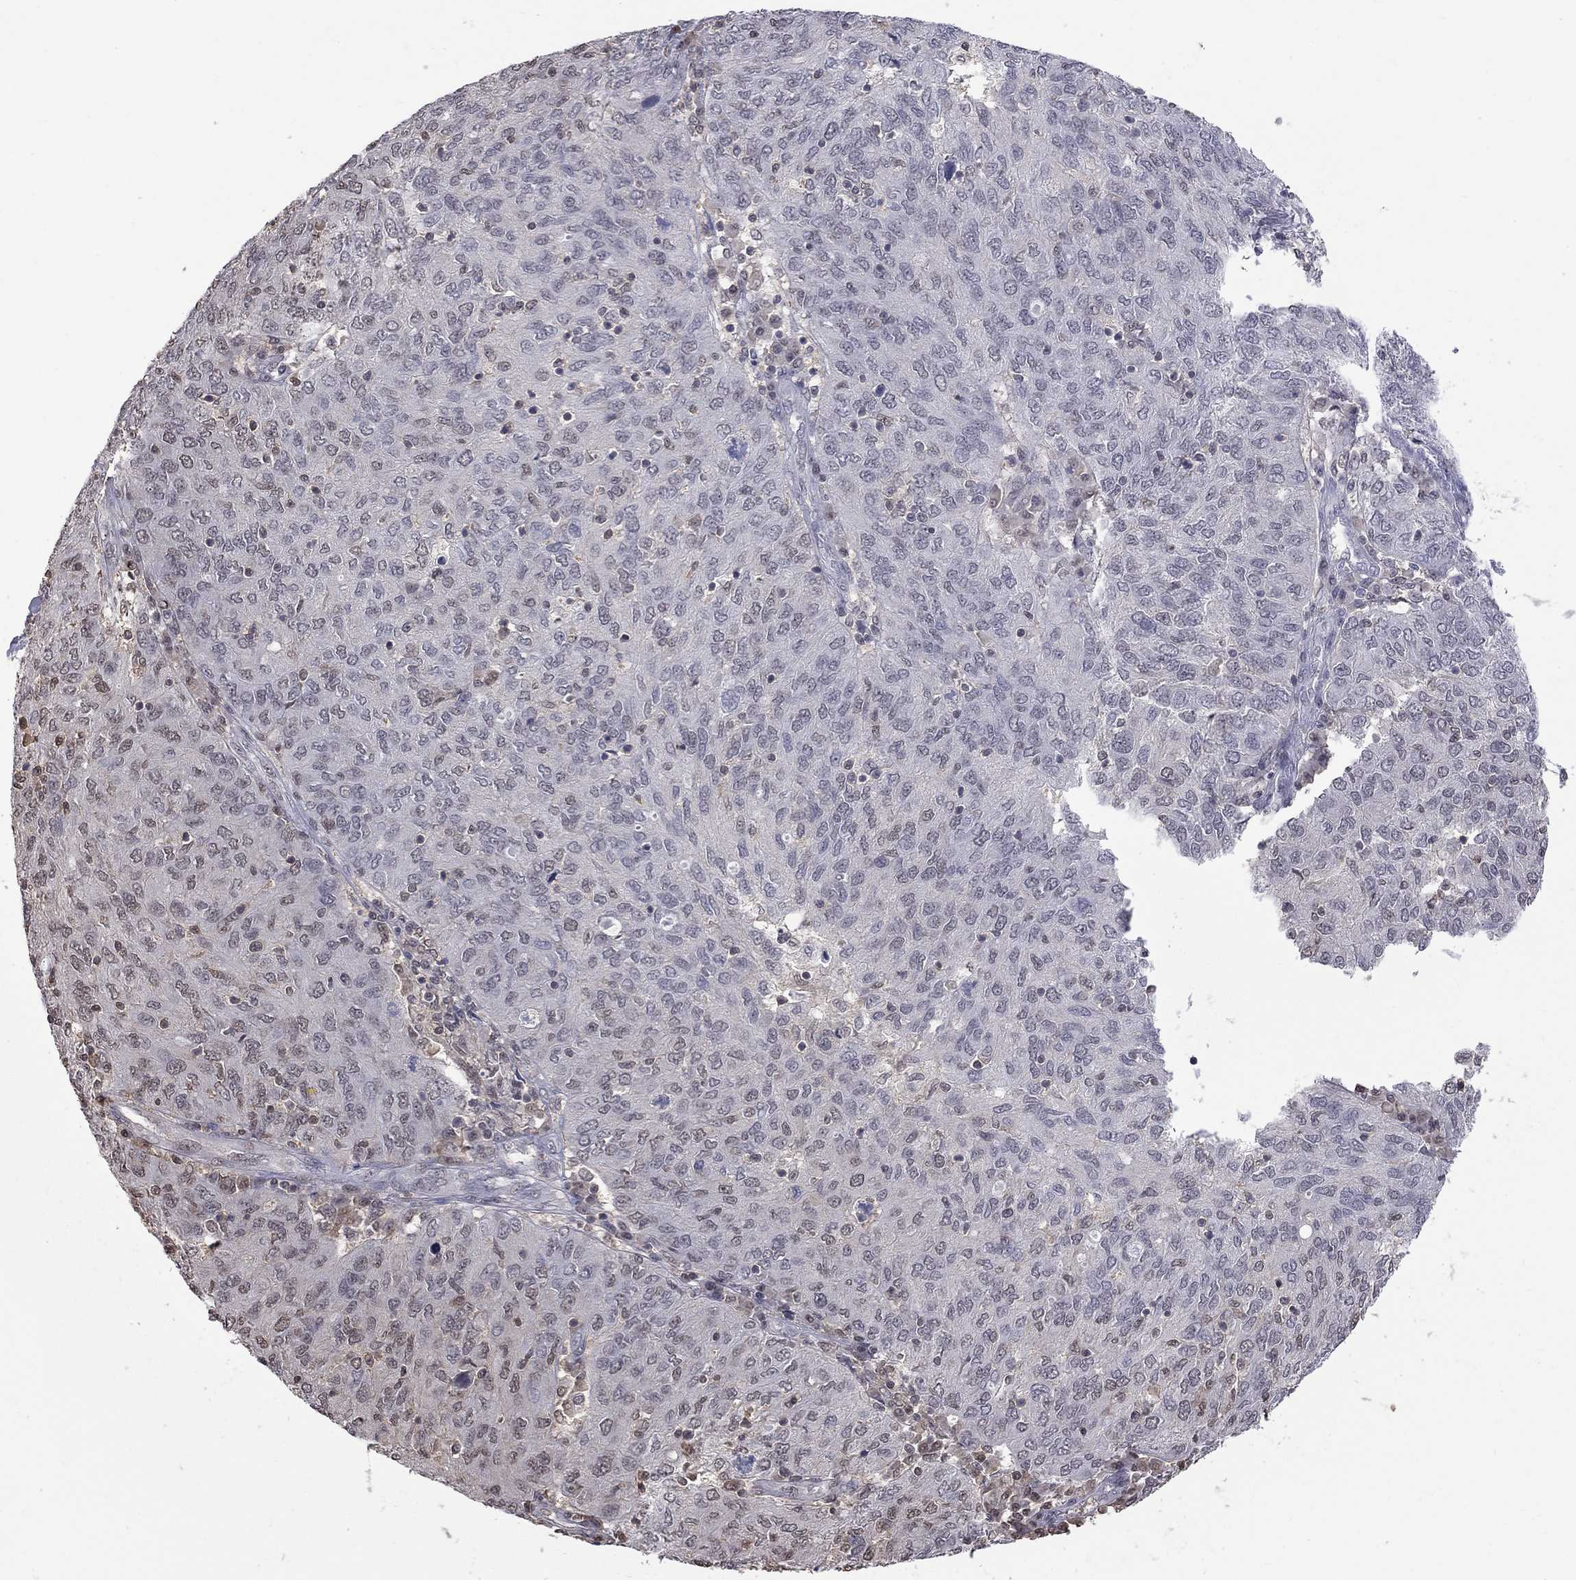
{"staining": {"intensity": "negative", "quantity": "none", "location": "none"}, "tissue": "ovarian cancer", "cell_type": "Tumor cells", "image_type": "cancer", "snomed": [{"axis": "morphology", "description": "Carcinoma, endometroid"}, {"axis": "topography", "description": "Ovary"}], "caption": "Tumor cells show no significant protein positivity in ovarian cancer (endometroid carcinoma).", "gene": "RFWD3", "patient": {"sex": "female", "age": 50}}